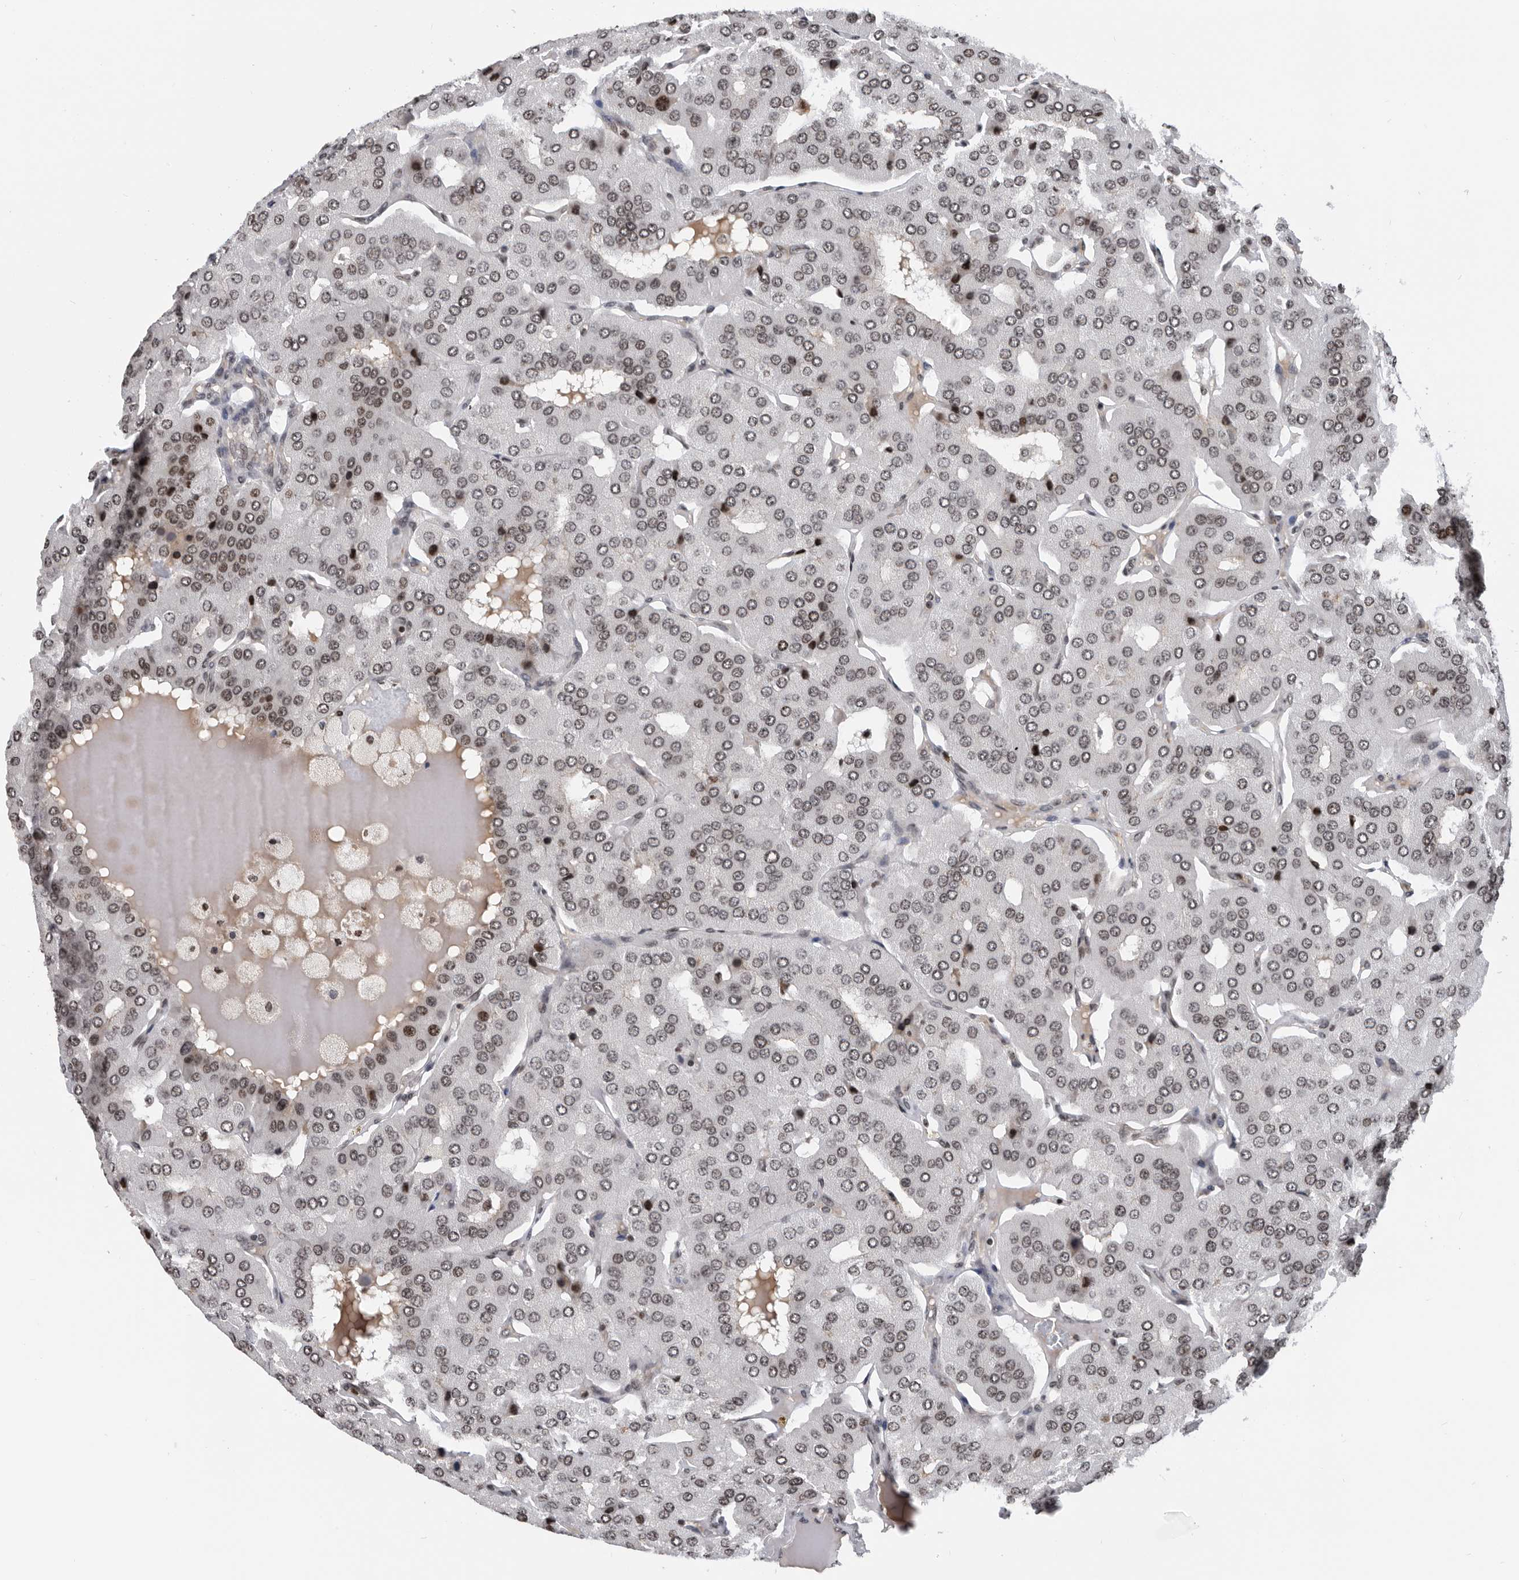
{"staining": {"intensity": "moderate", "quantity": "<25%", "location": "nuclear"}, "tissue": "parathyroid gland", "cell_type": "Glandular cells", "image_type": "normal", "snomed": [{"axis": "morphology", "description": "Normal tissue, NOS"}, {"axis": "morphology", "description": "Adenoma, NOS"}, {"axis": "topography", "description": "Parathyroid gland"}], "caption": "Glandular cells display low levels of moderate nuclear positivity in approximately <25% of cells in unremarkable parathyroid gland.", "gene": "SNRNP48", "patient": {"sex": "female", "age": 86}}